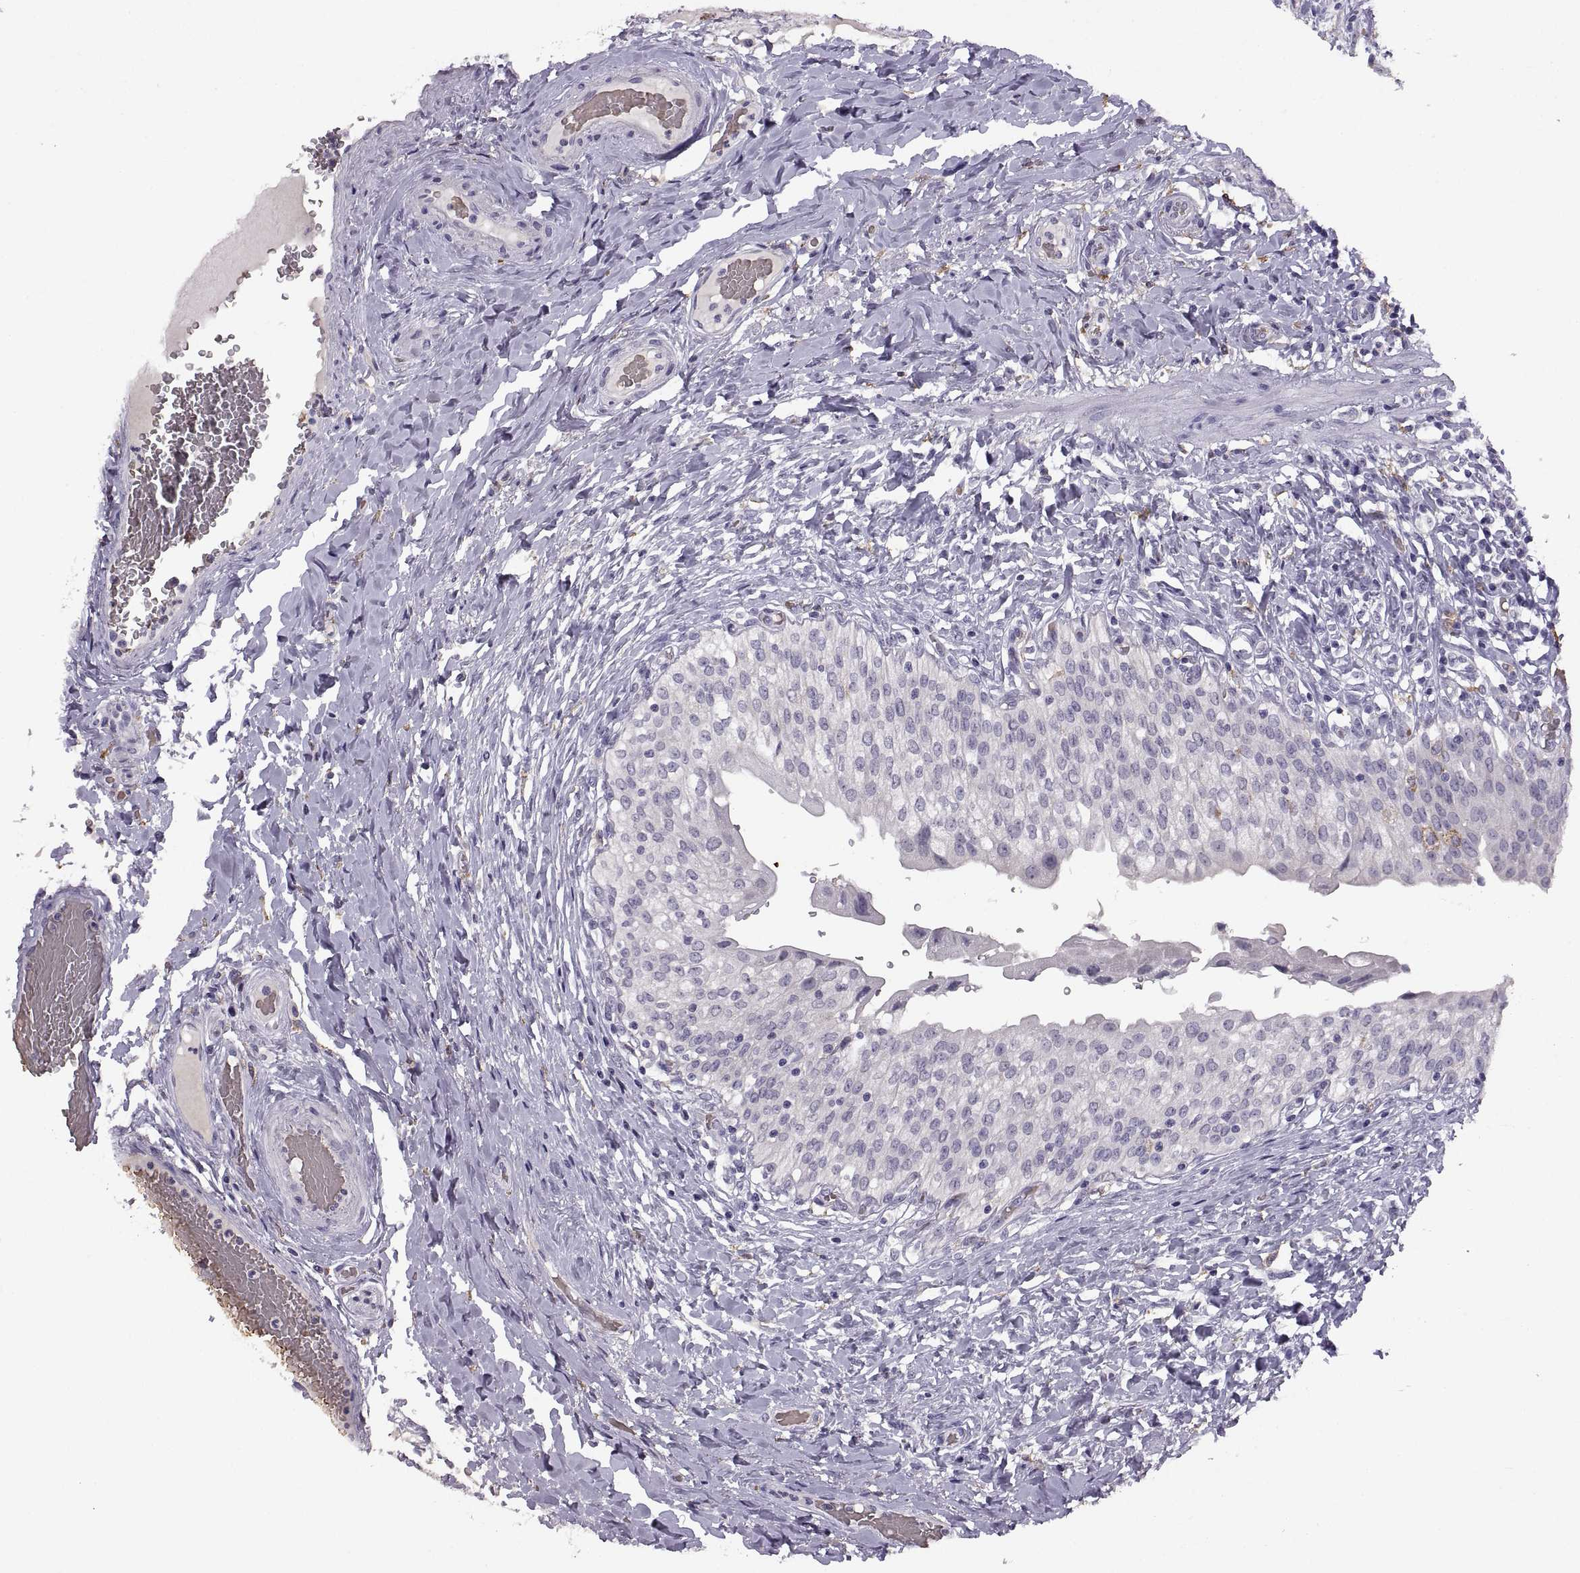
{"staining": {"intensity": "negative", "quantity": "none", "location": "none"}, "tissue": "urinary bladder", "cell_type": "Urothelial cells", "image_type": "normal", "snomed": [{"axis": "morphology", "description": "Normal tissue, NOS"}, {"axis": "morphology", "description": "Inflammation, NOS"}, {"axis": "topography", "description": "Urinary bladder"}], "caption": "Immunohistochemistry (IHC) histopathology image of unremarkable urinary bladder: human urinary bladder stained with DAB shows no significant protein staining in urothelial cells.", "gene": "MEIOC", "patient": {"sex": "male", "age": 64}}